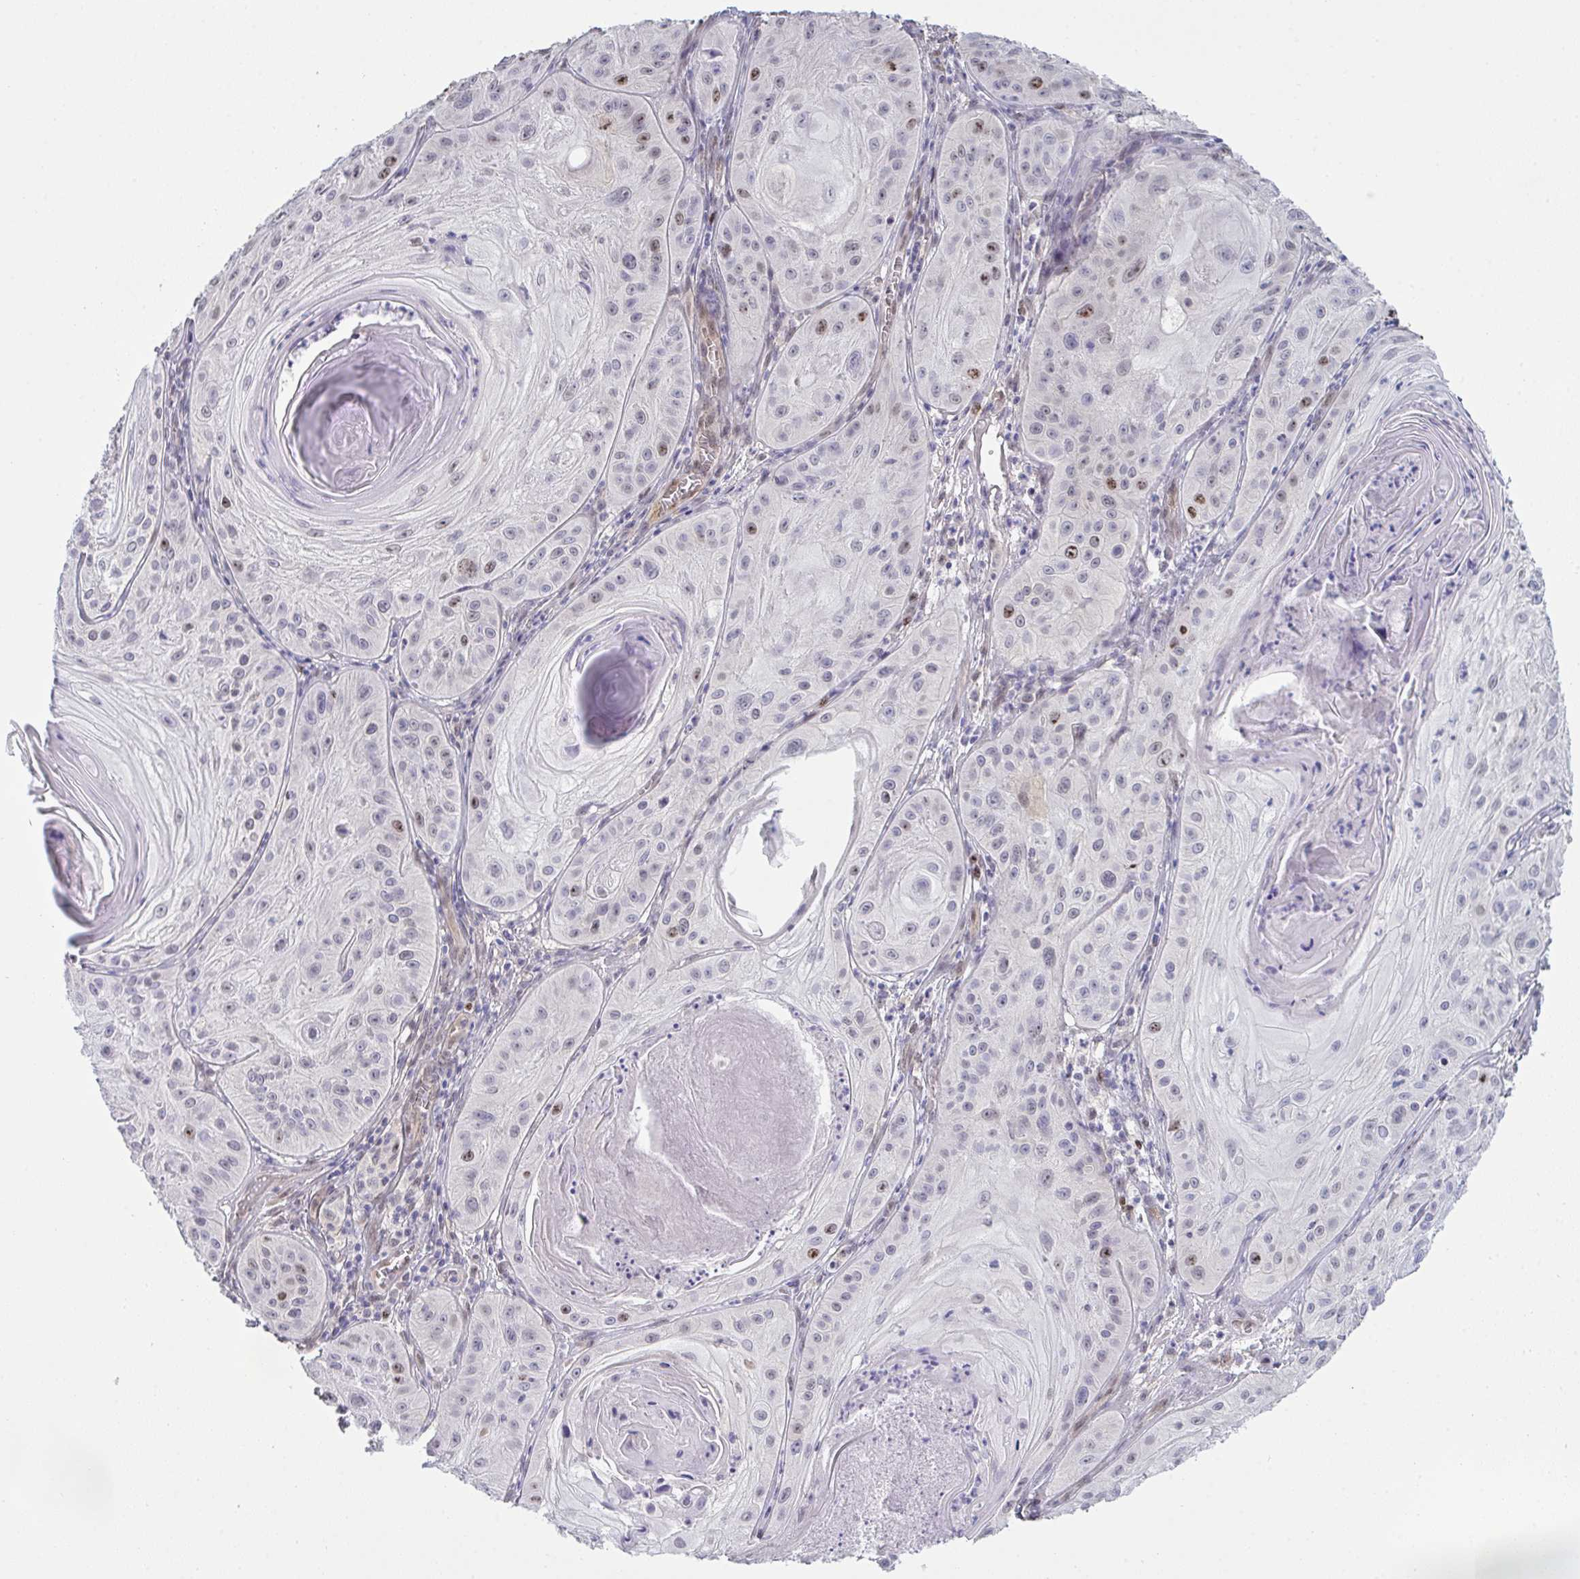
{"staining": {"intensity": "moderate", "quantity": "<25%", "location": "nuclear"}, "tissue": "skin cancer", "cell_type": "Tumor cells", "image_type": "cancer", "snomed": [{"axis": "morphology", "description": "Squamous cell carcinoma, NOS"}, {"axis": "topography", "description": "Skin"}], "caption": "Skin squamous cell carcinoma stained with immunohistochemistry shows moderate nuclear expression in about <25% of tumor cells.", "gene": "SETD7", "patient": {"sex": "male", "age": 85}}